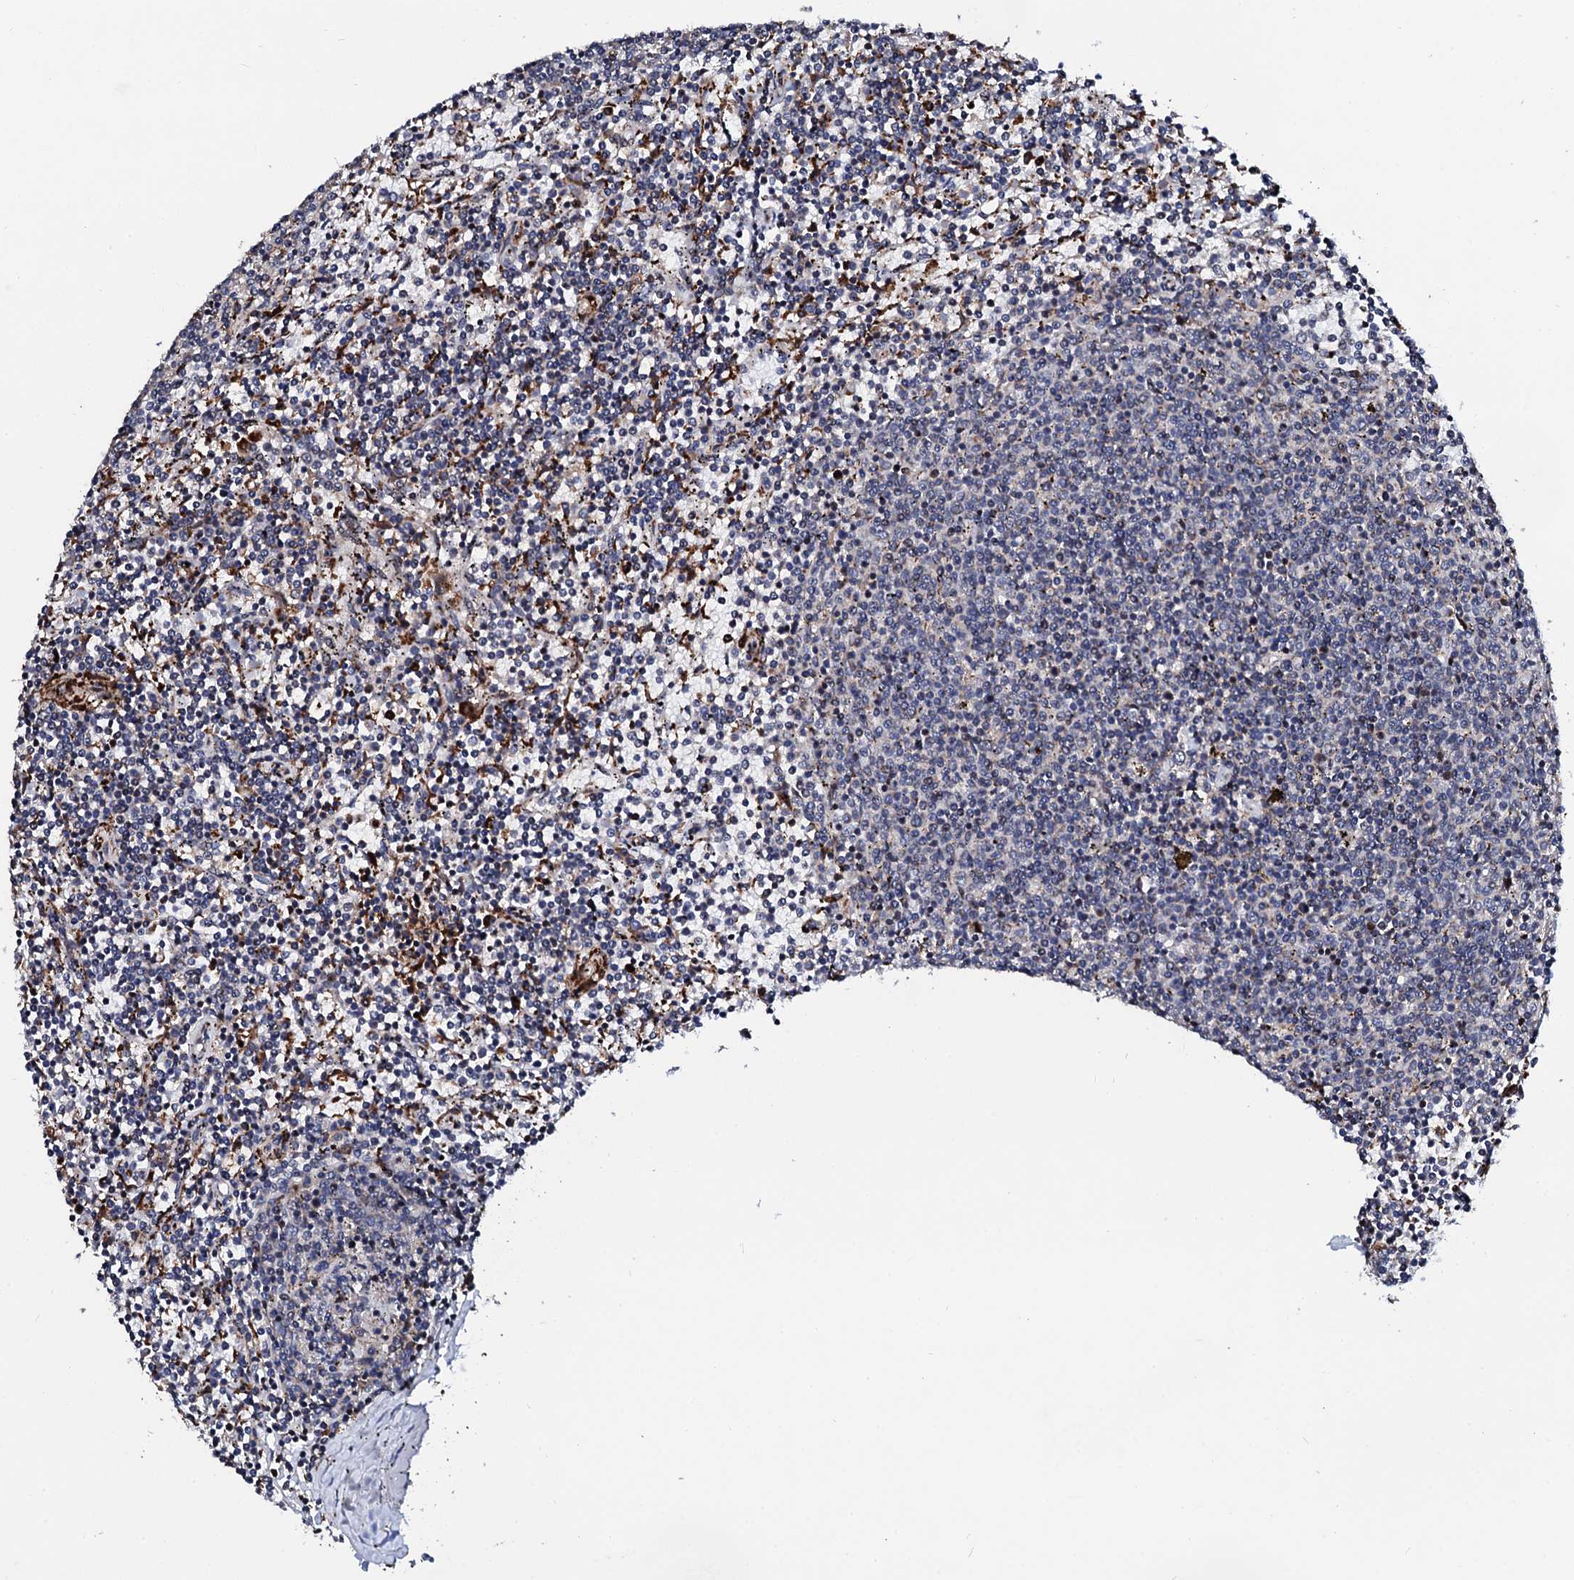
{"staining": {"intensity": "negative", "quantity": "none", "location": "none"}, "tissue": "lymphoma", "cell_type": "Tumor cells", "image_type": "cancer", "snomed": [{"axis": "morphology", "description": "Malignant lymphoma, non-Hodgkin's type, Low grade"}, {"axis": "topography", "description": "Spleen"}], "caption": "A photomicrograph of human low-grade malignant lymphoma, non-Hodgkin's type is negative for staining in tumor cells.", "gene": "TCIRG1", "patient": {"sex": "female", "age": 50}}